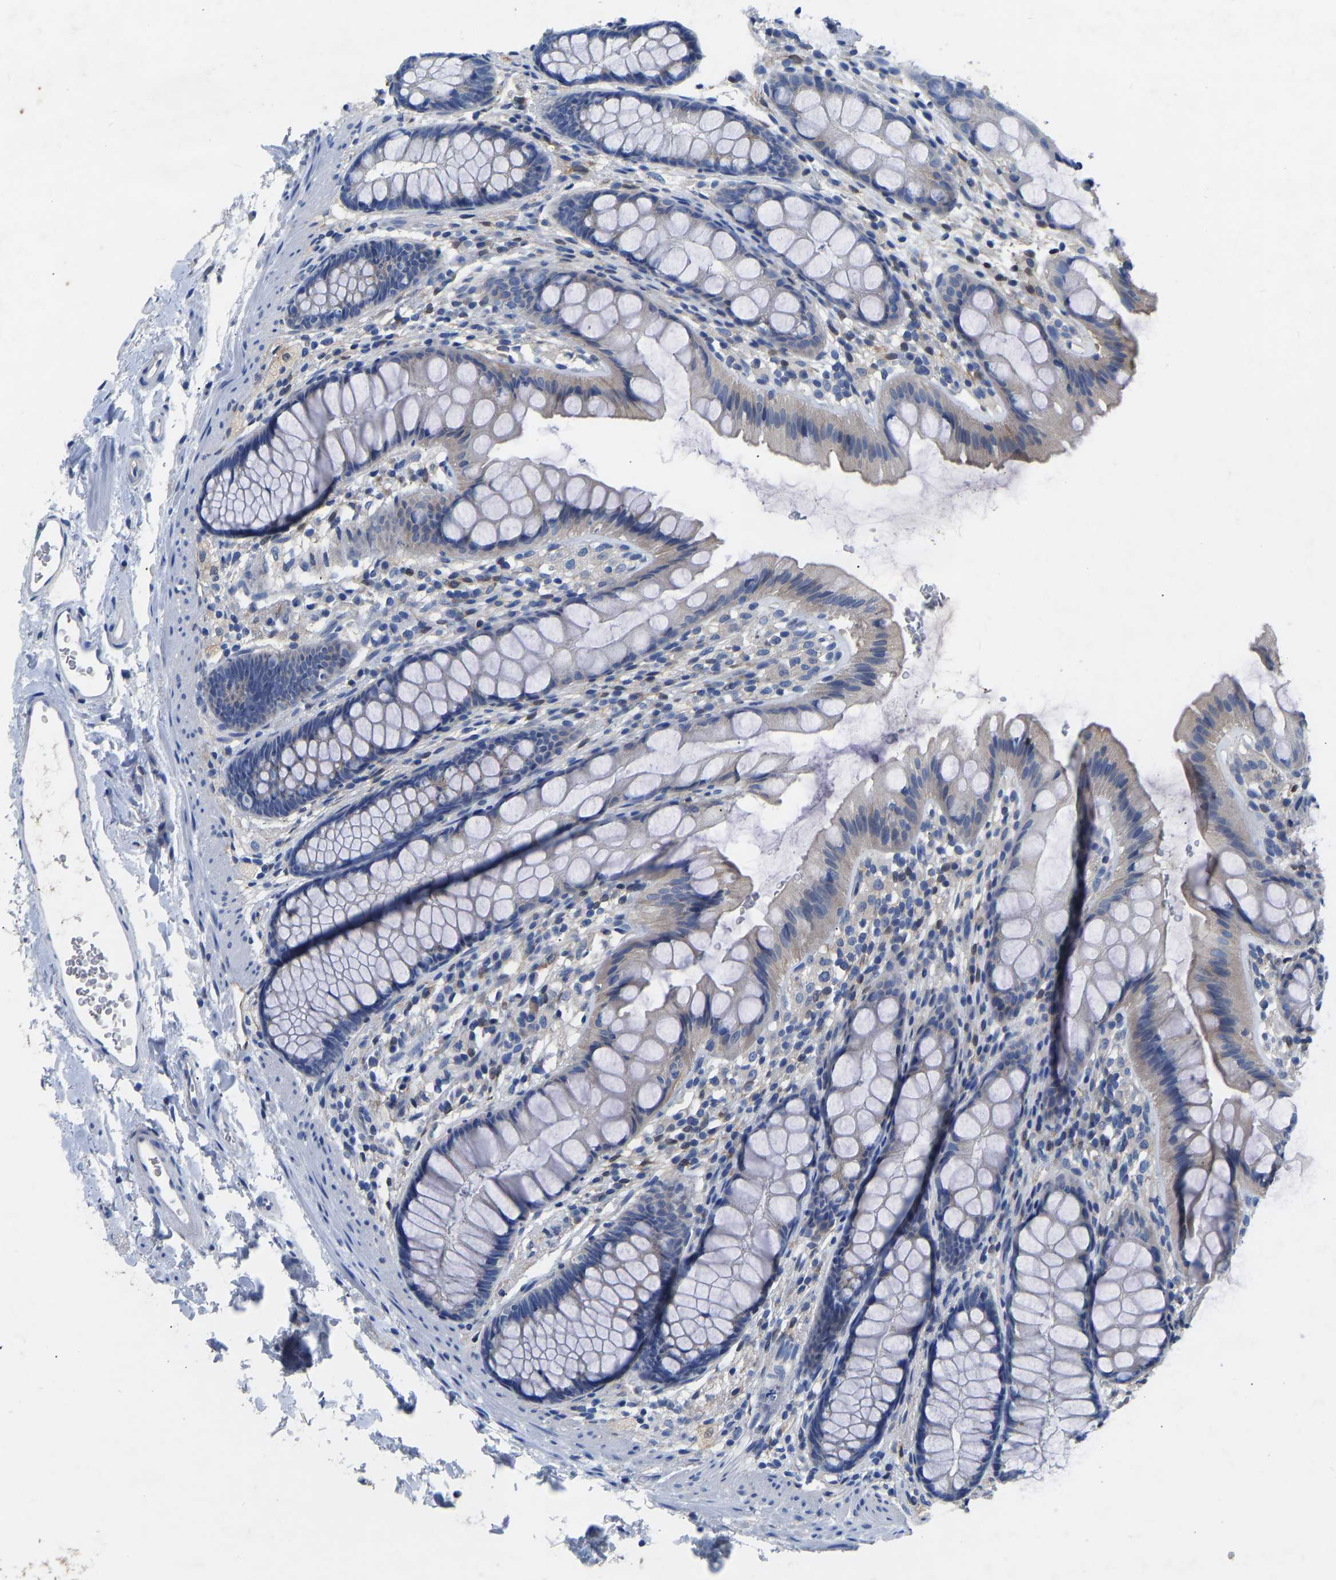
{"staining": {"intensity": "weak", "quantity": "<25%", "location": "cytoplasmic/membranous"}, "tissue": "rectum", "cell_type": "Glandular cells", "image_type": "normal", "snomed": [{"axis": "morphology", "description": "Normal tissue, NOS"}, {"axis": "topography", "description": "Rectum"}], "caption": "Immunohistochemical staining of benign rectum demonstrates no significant staining in glandular cells. (Brightfield microscopy of DAB IHC at high magnification).", "gene": "RBP1", "patient": {"sex": "female", "age": 65}}